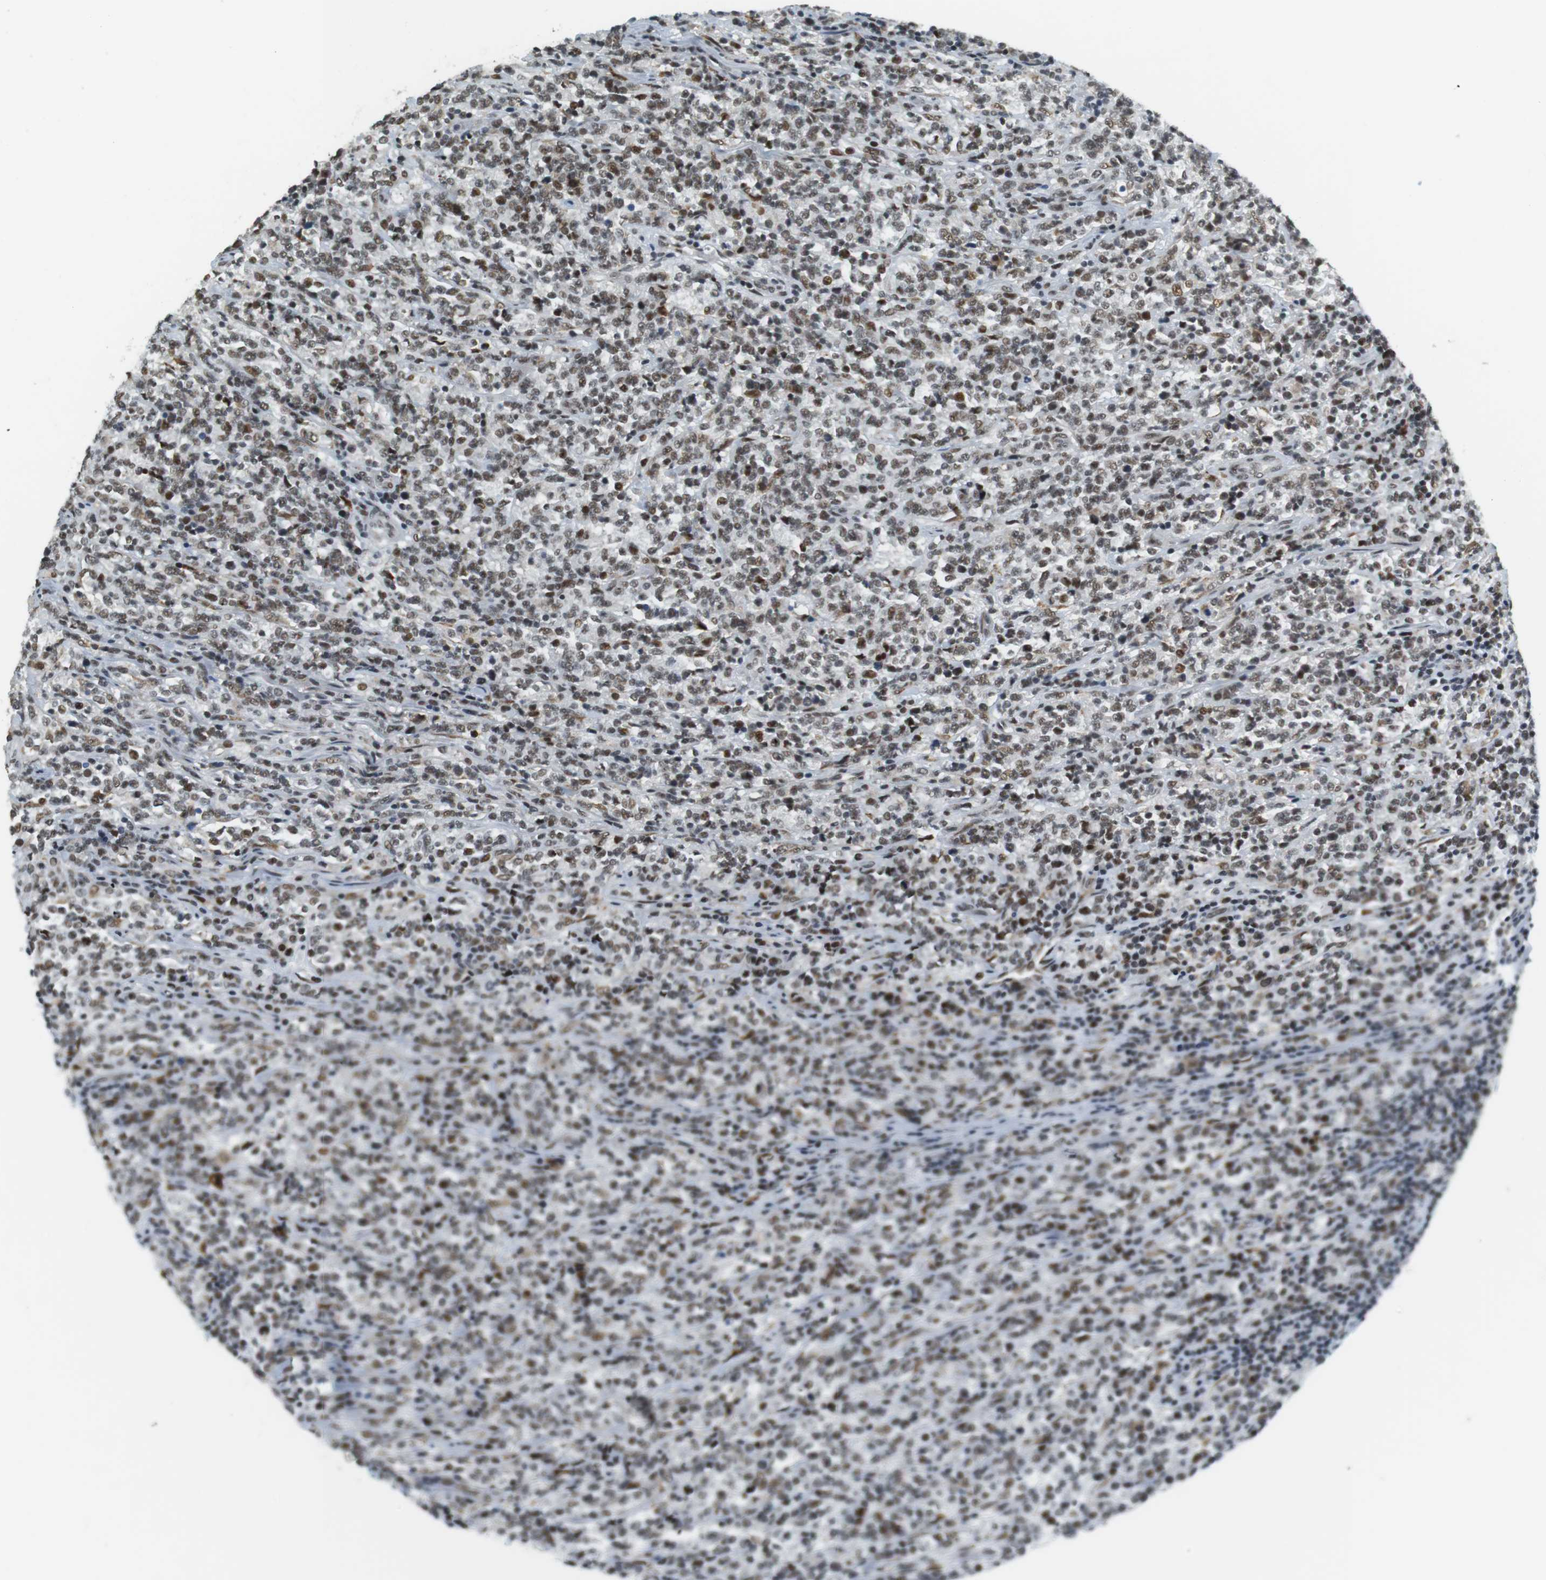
{"staining": {"intensity": "moderate", "quantity": "25%-75%", "location": "nuclear"}, "tissue": "lymphoma", "cell_type": "Tumor cells", "image_type": "cancer", "snomed": [{"axis": "morphology", "description": "Malignant lymphoma, non-Hodgkin's type, High grade"}, {"axis": "topography", "description": "Soft tissue"}], "caption": "Immunohistochemistry (IHC) histopathology image of neoplastic tissue: malignant lymphoma, non-Hodgkin's type (high-grade) stained using immunohistochemistry reveals medium levels of moderate protein expression localized specifically in the nuclear of tumor cells, appearing as a nuclear brown color.", "gene": "RNF38", "patient": {"sex": "male", "age": 18}}